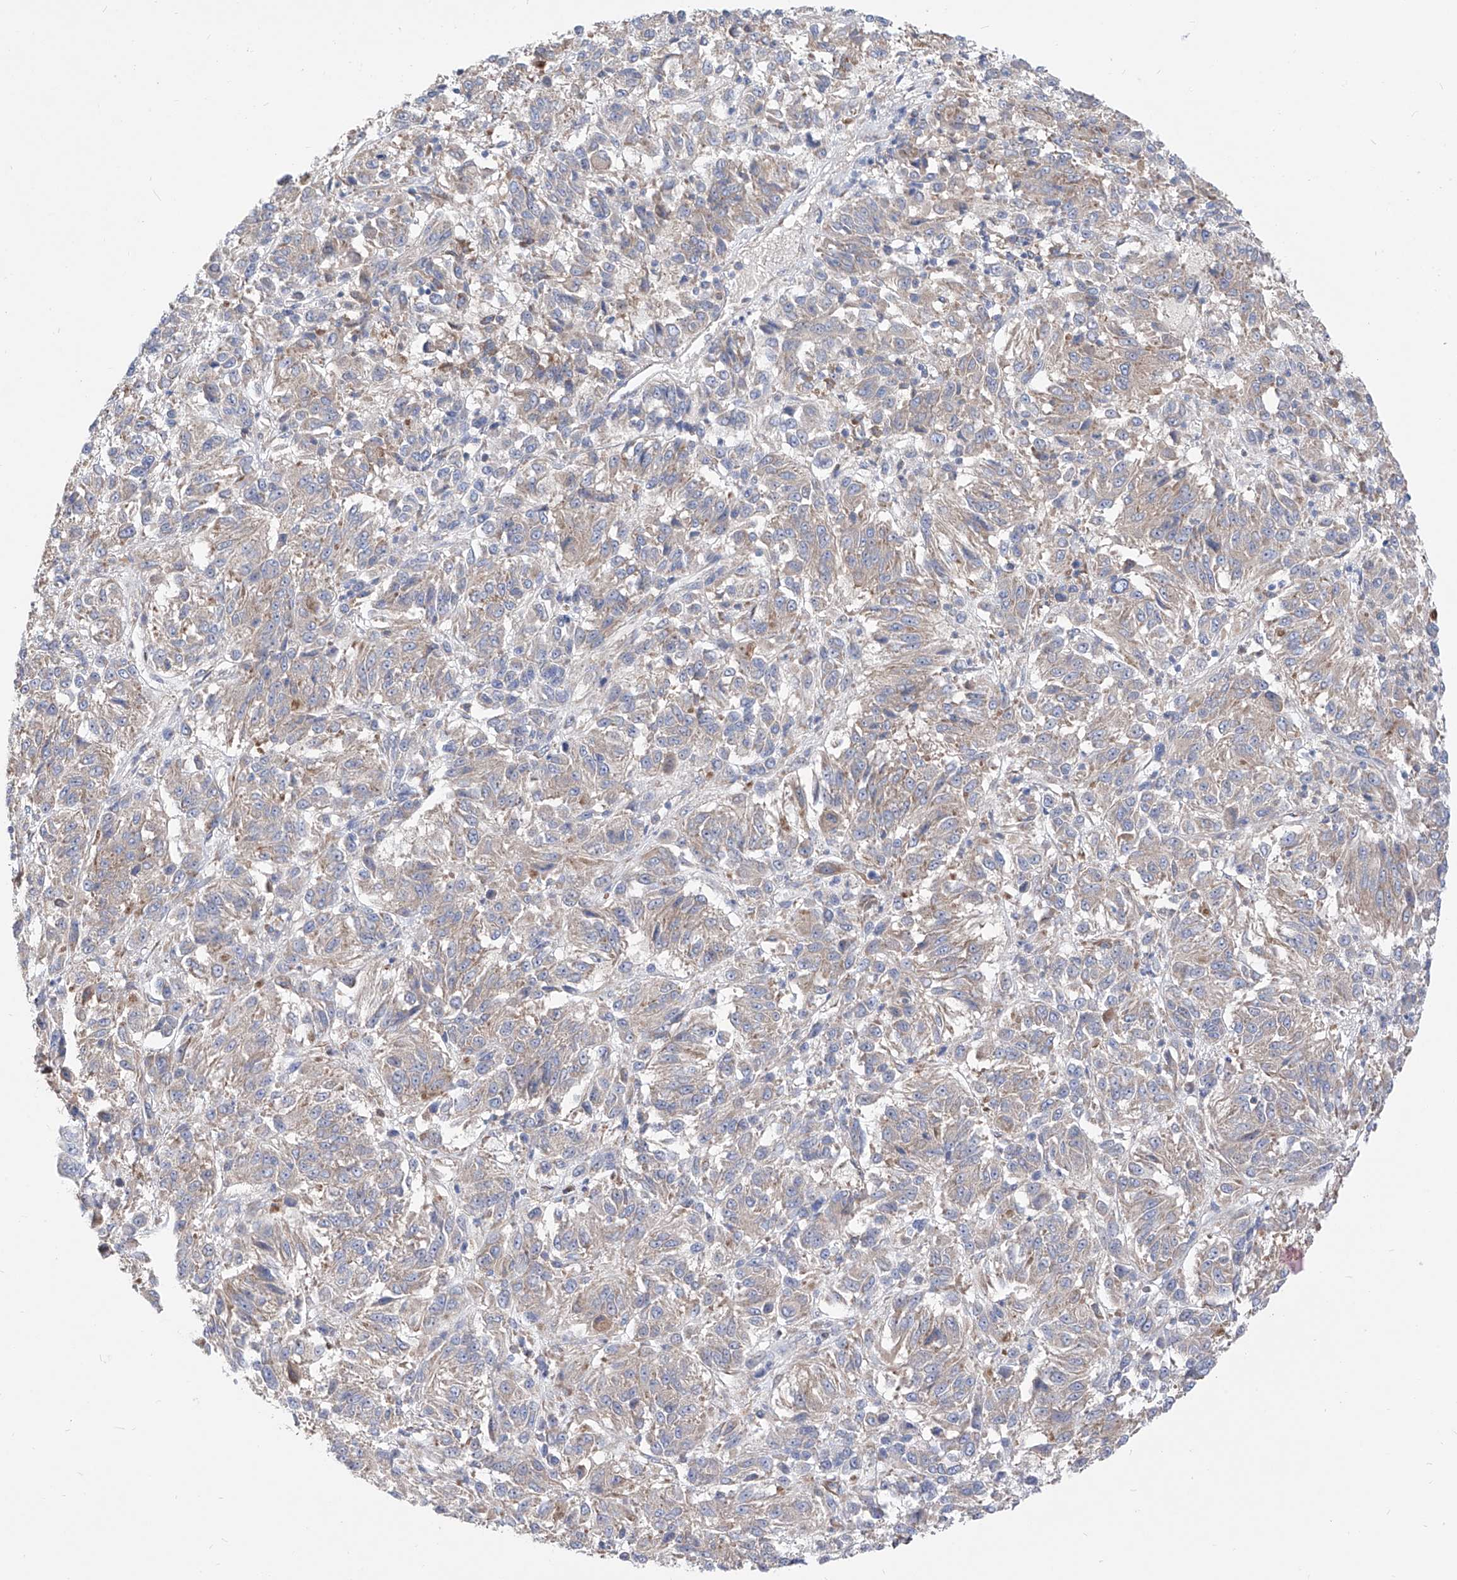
{"staining": {"intensity": "weak", "quantity": "25%-75%", "location": "cytoplasmic/membranous"}, "tissue": "melanoma", "cell_type": "Tumor cells", "image_type": "cancer", "snomed": [{"axis": "morphology", "description": "Malignant melanoma, Metastatic site"}, {"axis": "topography", "description": "Lung"}], "caption": "High-power microscopy captured an IHC photomicrograph of malignant melanoma (metastatic site), revealing weak cytoplasmic/membranous expression in about 25%-75% of tumor cells. (DAB (3,3'-diaminobenzidine) IHC with brightfield microscopy, high magnification).", "gene": "UFL1", "patient": {"sex": "male", "age": 64}}